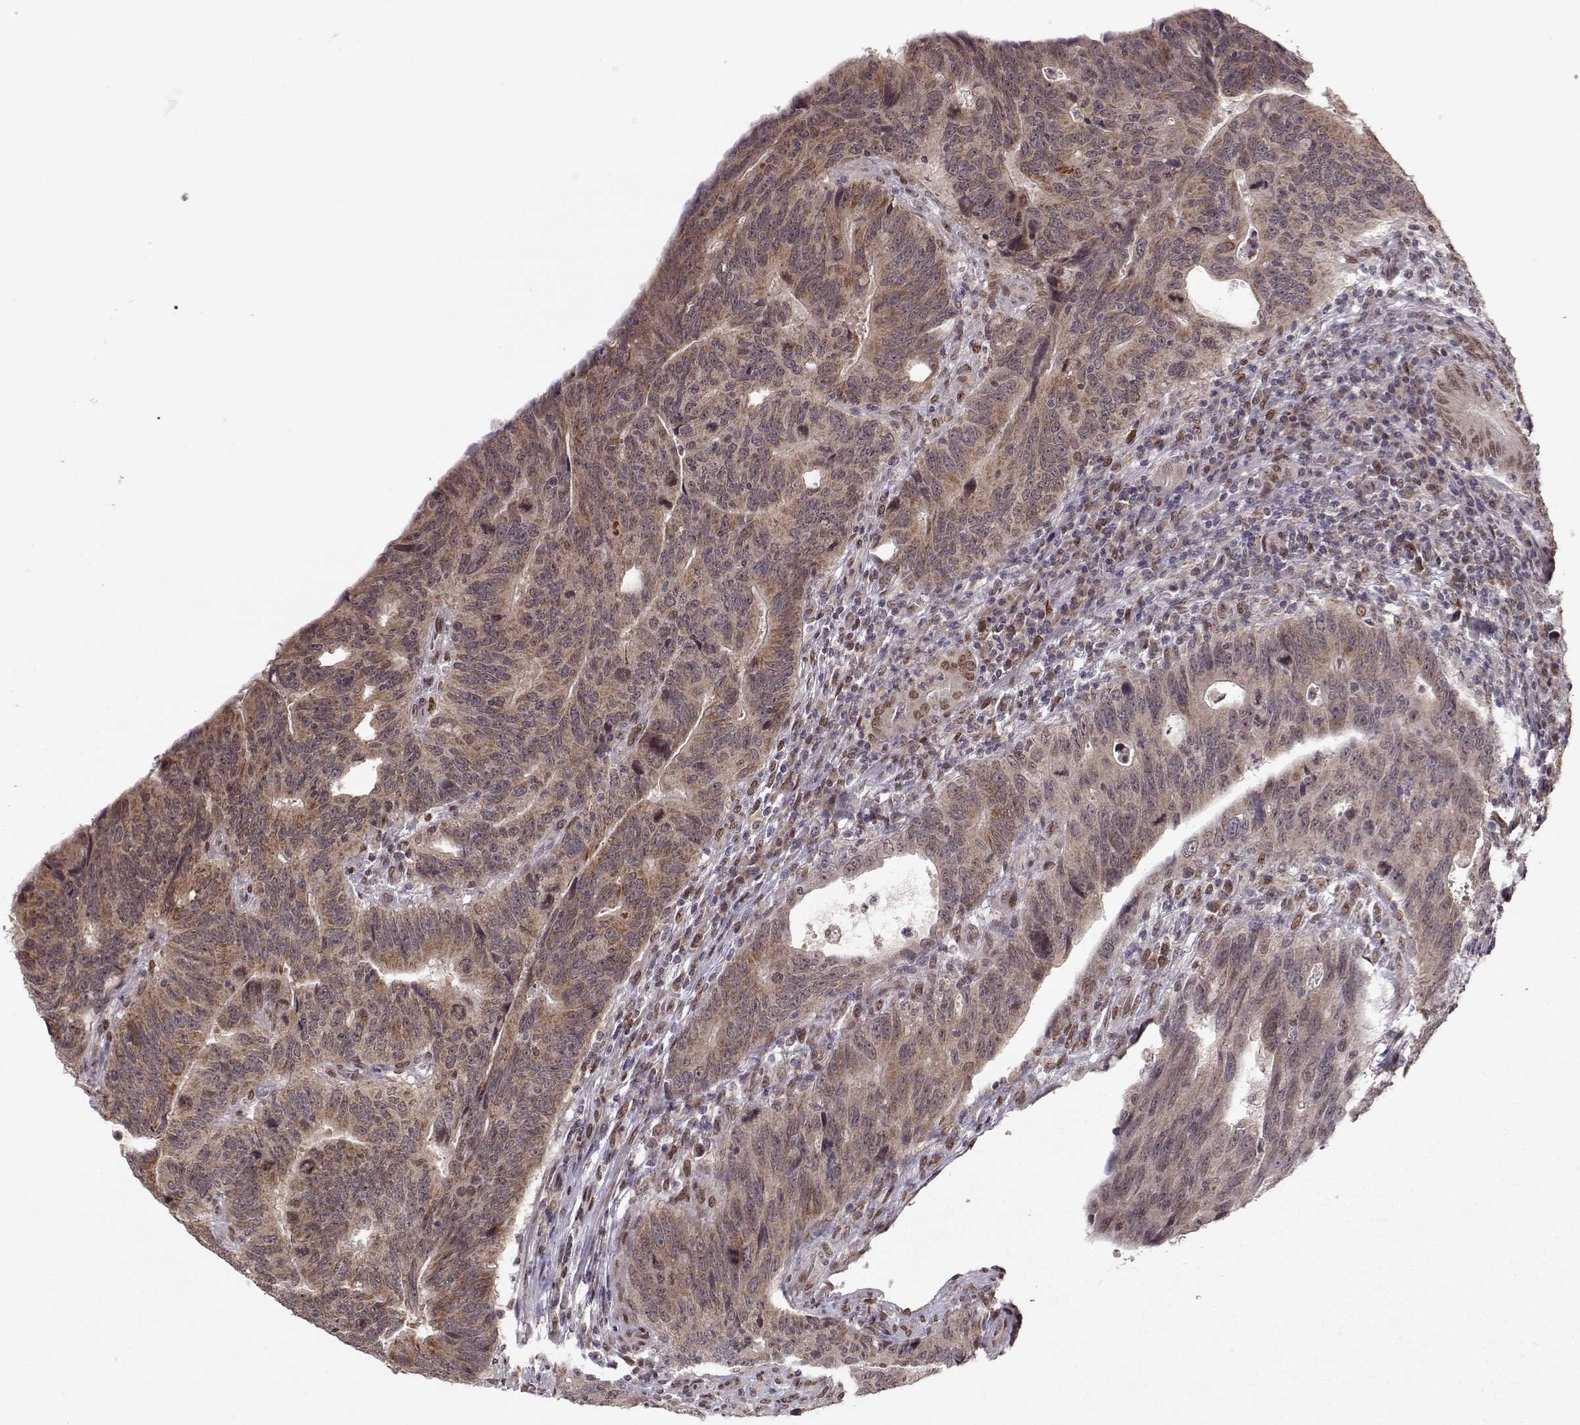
{"staining": {"intensity": "moderate", "quantity": ">75%", "location": "cytoplasmic/membranous"}, "tissue": "colorectal cancer", "cell_type": "Tumor cells", "image_type": "cancer", "snomed": [{"axis": "morphology", "description": "Adenocarcinoma, NOS"}, {"axis": "topography", "description": "Colon"}], "caption": "Immunohistochemistry of human colorectal cancer displays medium levels of moderate cytoplasmic/membranous expression in about >75% of tumor cells. (DAB = brown stain, brightfield microscopy at high magnification).", "gene": "RAI1", "patient": {"sex": "female", "age": 77}}